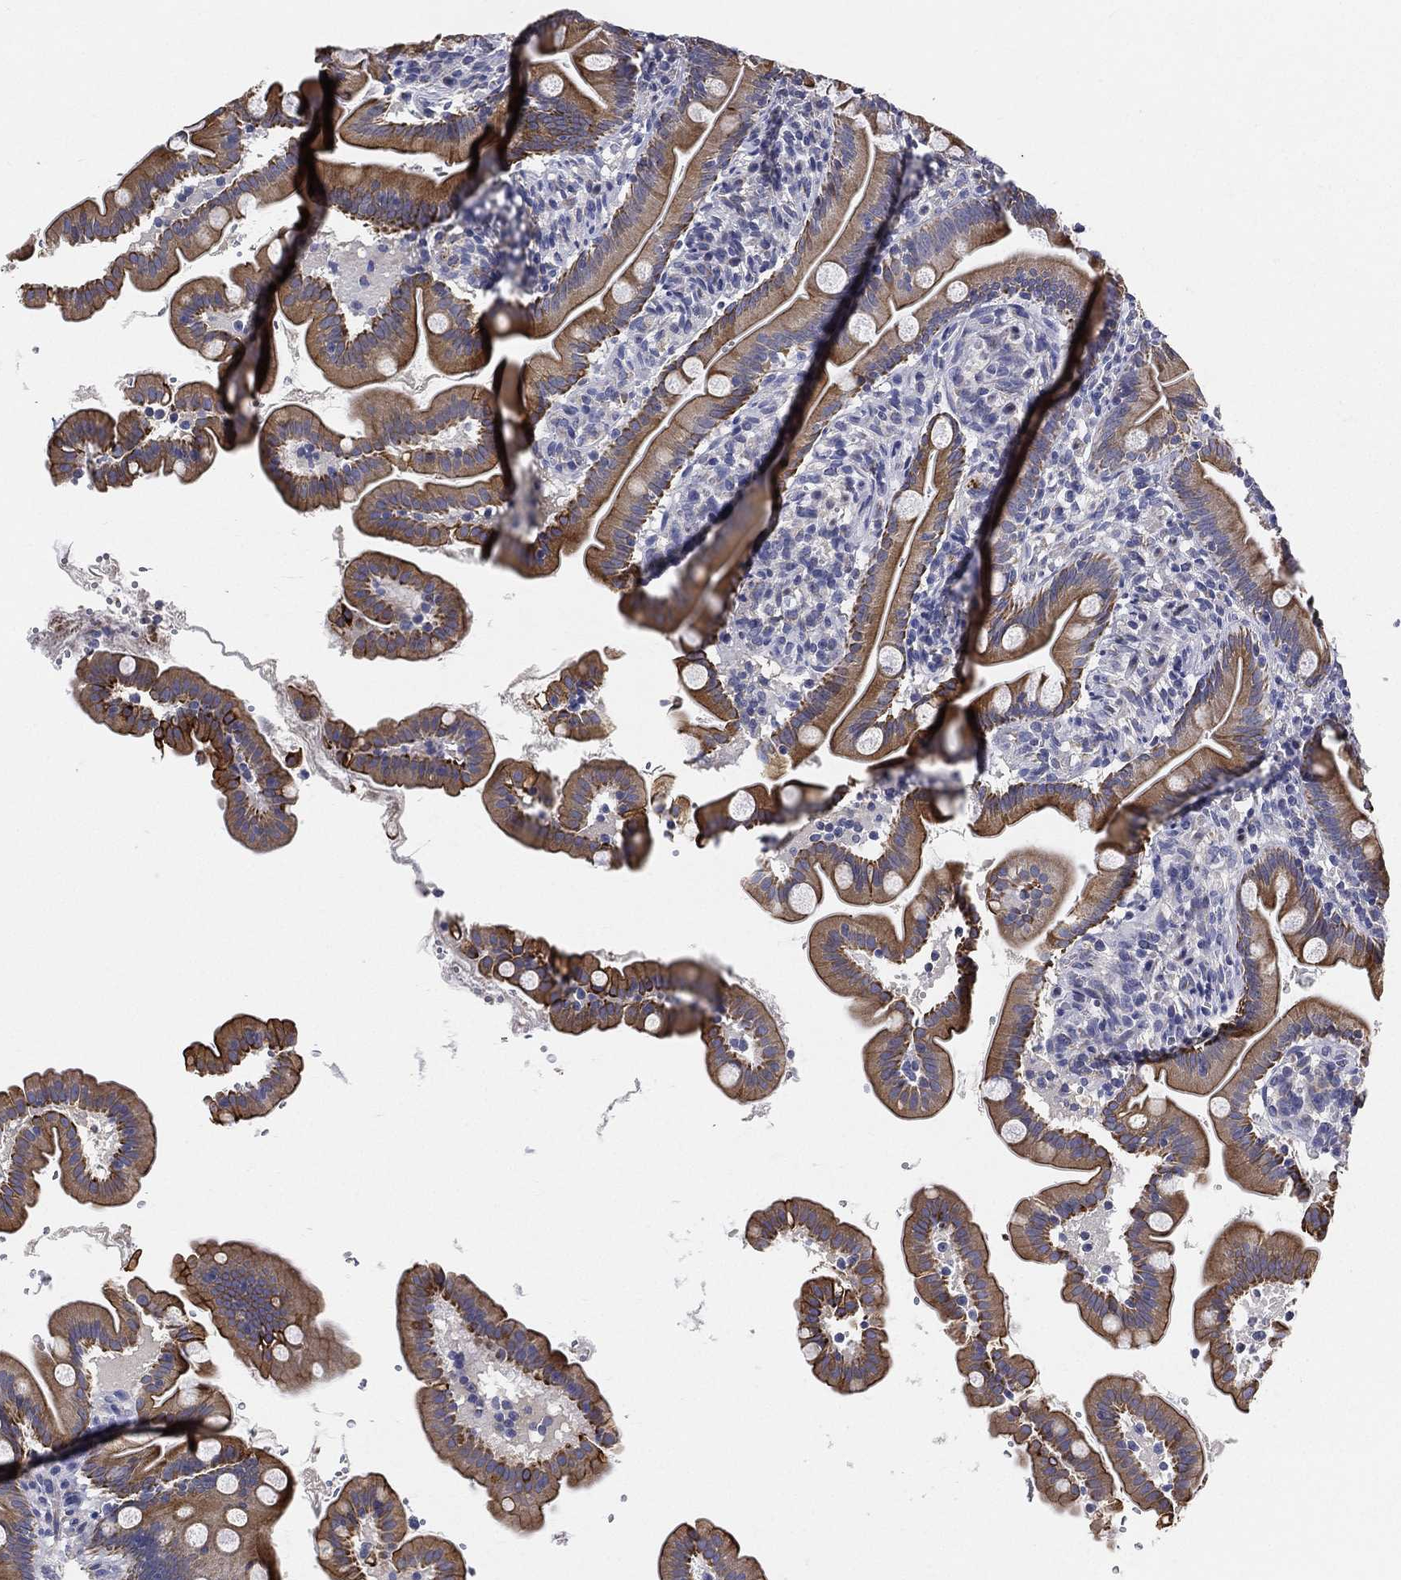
{"staining": {"intensity": "moderate", "quantity": "25%-75%", "location": "cytoplasmic/membranous"}, "tissue": "small intestine", "cell_type": "Glandular cells", "image_type": "normal", "snomed": [{"axis": "morphology", "description": "Normal tissue, NOS"}, {"axis": "topography", "description": "Small intestine"}], "caption": "Protein analysis of unremarkable small intestine demonstrates moderate cytoplasmic/membranous staining in about 25%-75% of glandular cells. (DAB IHC, brown staining for protein, blue staining for nuclei).", "gene": "PWWP3A", "patient": {"sex": "female", "age": 44}}